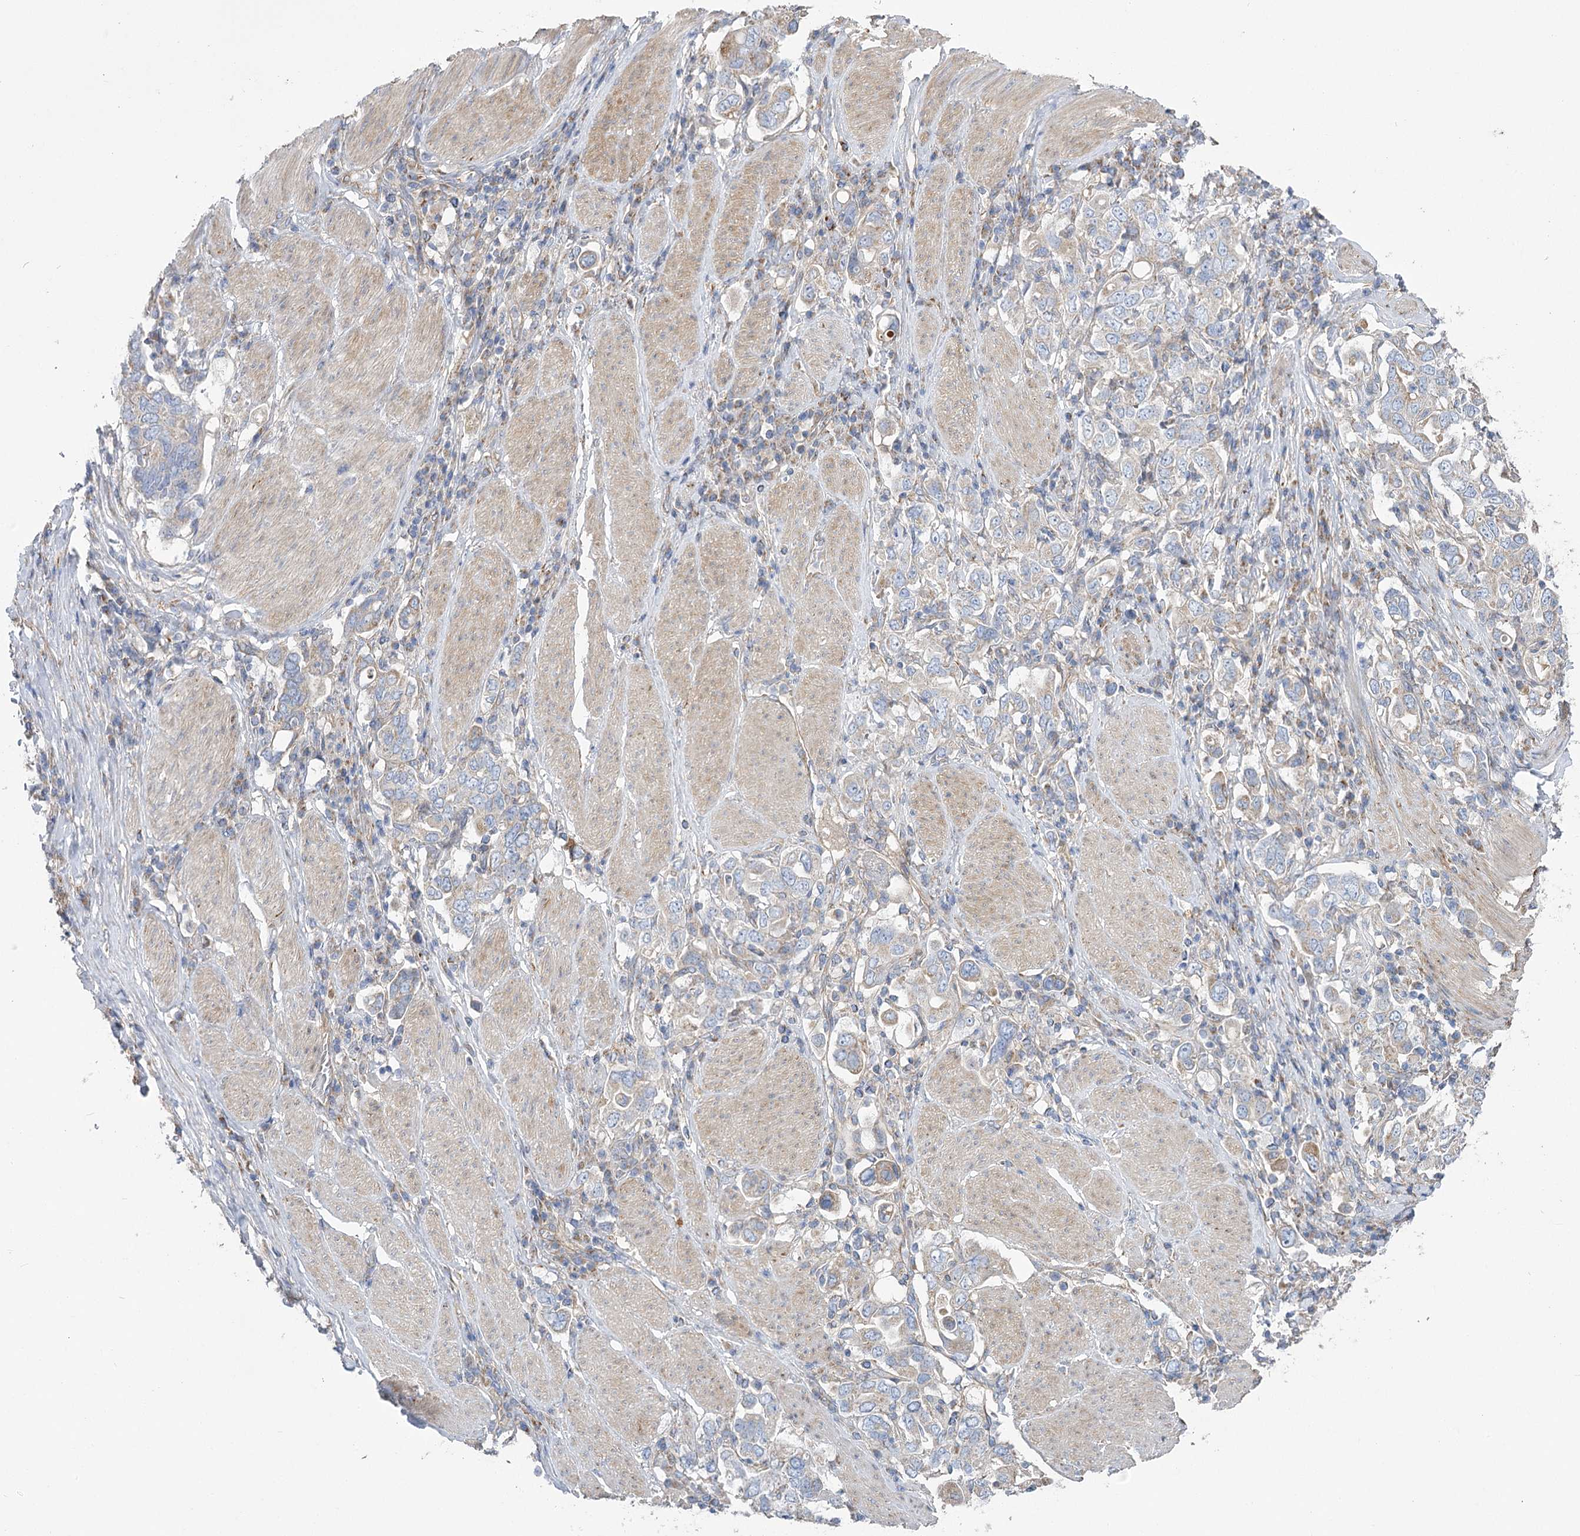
{"staining": {"intensity": "weak", "quantity": "<25%", "location": "cytoplasmic/membranous"}, "tissue": "stomach cancer", "cell_type": "Tumor cells", "image_type": "cancer", "snomed": [{"axis": "morphology", "description": "Adenocarcinoma, NOS"}, {"axis": "topography", "description": "Stomach, upper"}], "caption": "Human adenocarcinoma (stomach) stained for a protein using immunohistochemistry shows no expression in tumor cells.", "gene": "RMDN2", "patient": {"sex": "male", "age": 62}}